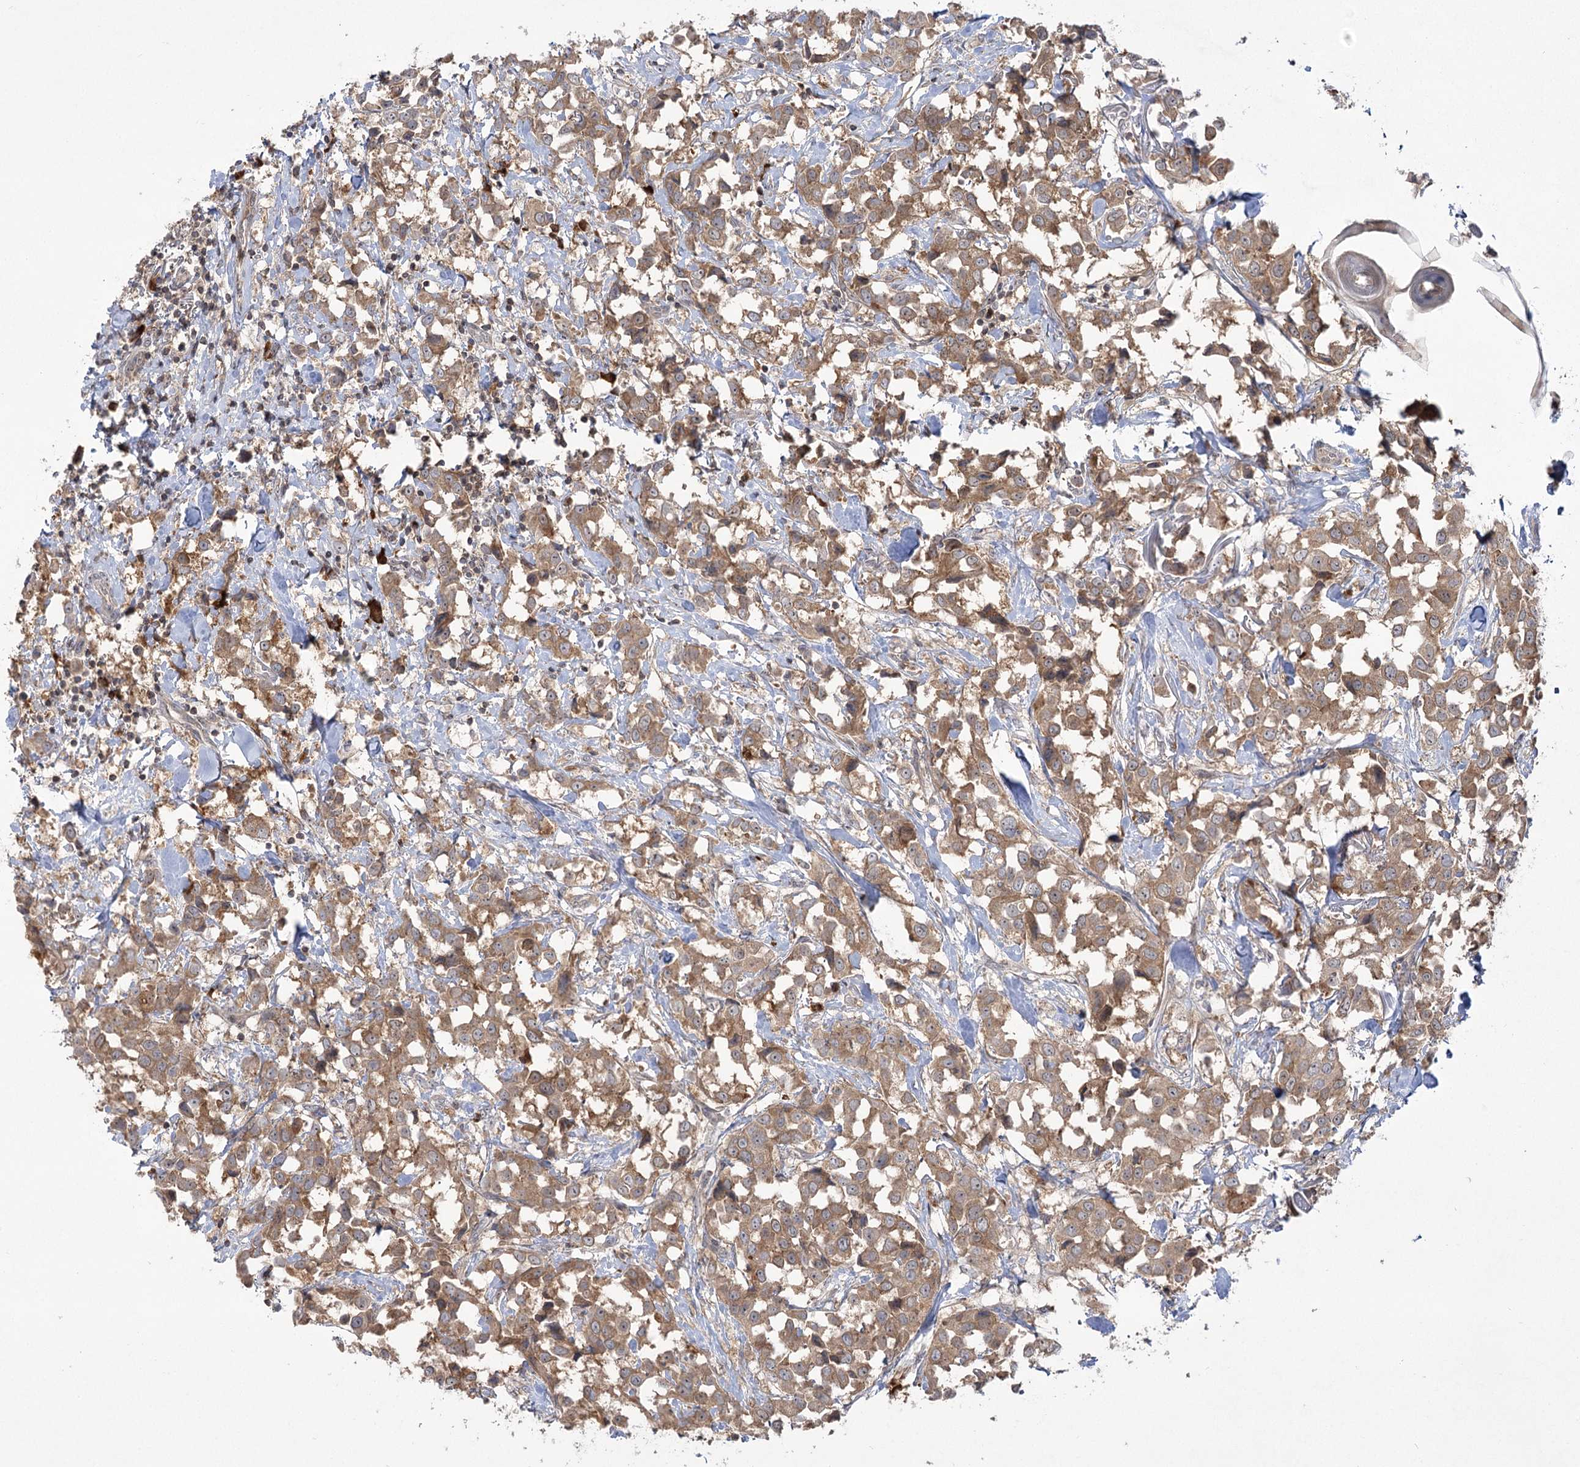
{"staining": {"intensity": "moderate", "quantity": ">75%", "location": "cytoplasmic/membranous"}, "tissue": "breast cancer", "cell_type": "Tumor cells", "image_type": "cancer", "snomed": [{"axis": "morphology", "description": "Duct carcinoma"}, {"axis": "topography", "description": "Breast"}], "caption": "Immunohistochemistry (IHC) (DAB (3,3'-diaminobenzidine)) staining of breast invasive ductal carcinoma exhibits moderate cytoplasmic/membranous protein staining in approximately >75% of tumor cells.", "gene": "SYTL1", "patient": {"sex": "female", "age": 80}}